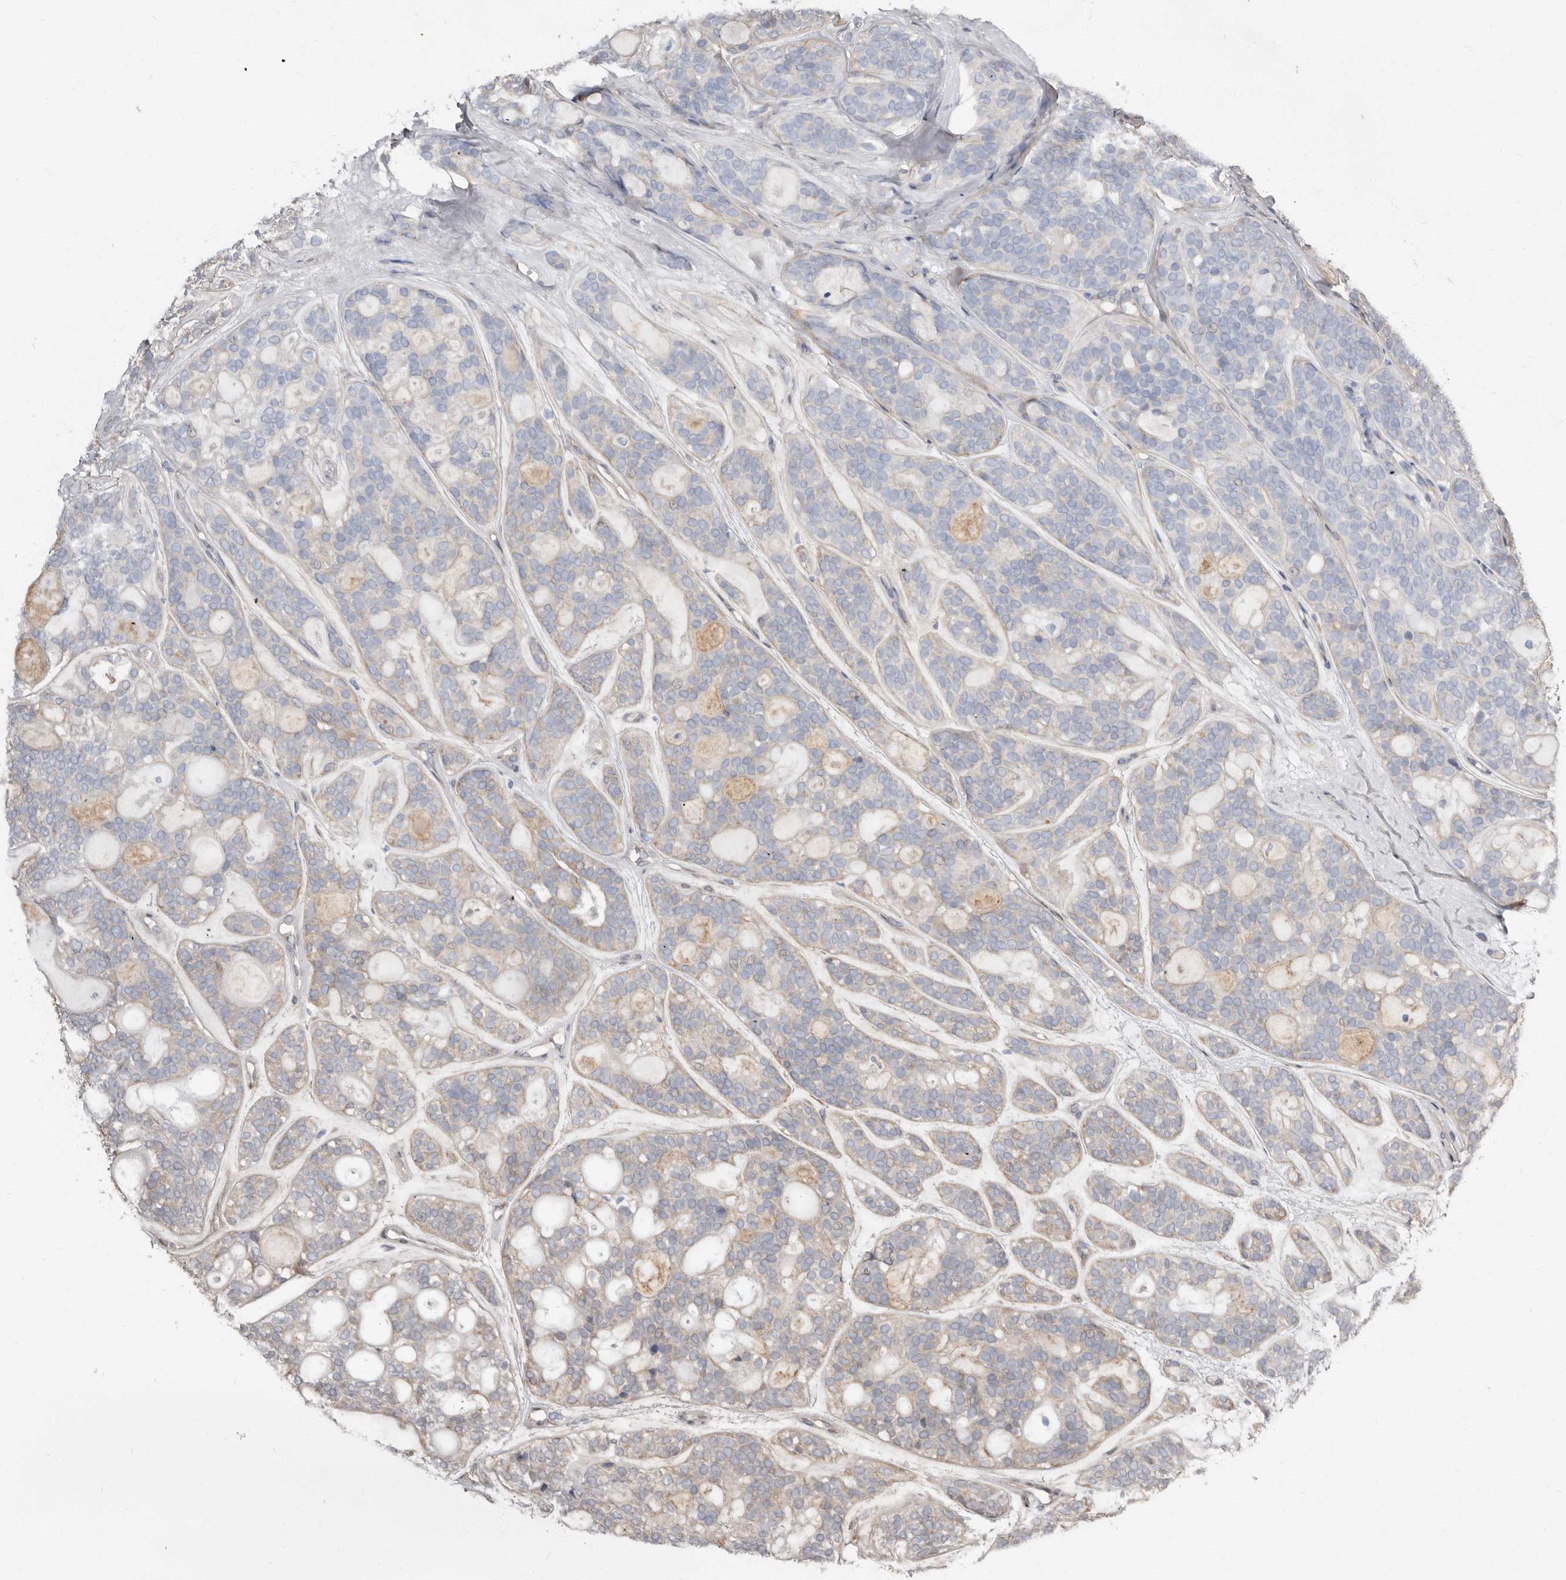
{"staining": {"intensity": "weak", "quantity": "25%-75%", "location": "cytoplasmic/membranous,nuclear"}, "tissue": "head and neck cancer", "cell_type": "Tumor cells", "image_type": "cancer", "snomed": [{"axis": "morphology", "description": "Adenocarcinoma, NOS"}, {"axis": "topography", "description": "Head-Neck"}], "caption": "Immunohistochemical staining of human head and neck cancer (adenocarcinoma) displays weak cytoplasmic/membranous and nuclear protein expression in about 25%-75% of tumor cells.", "gene": "SBDS", "patient": {"sex": "male", "age": 66}}